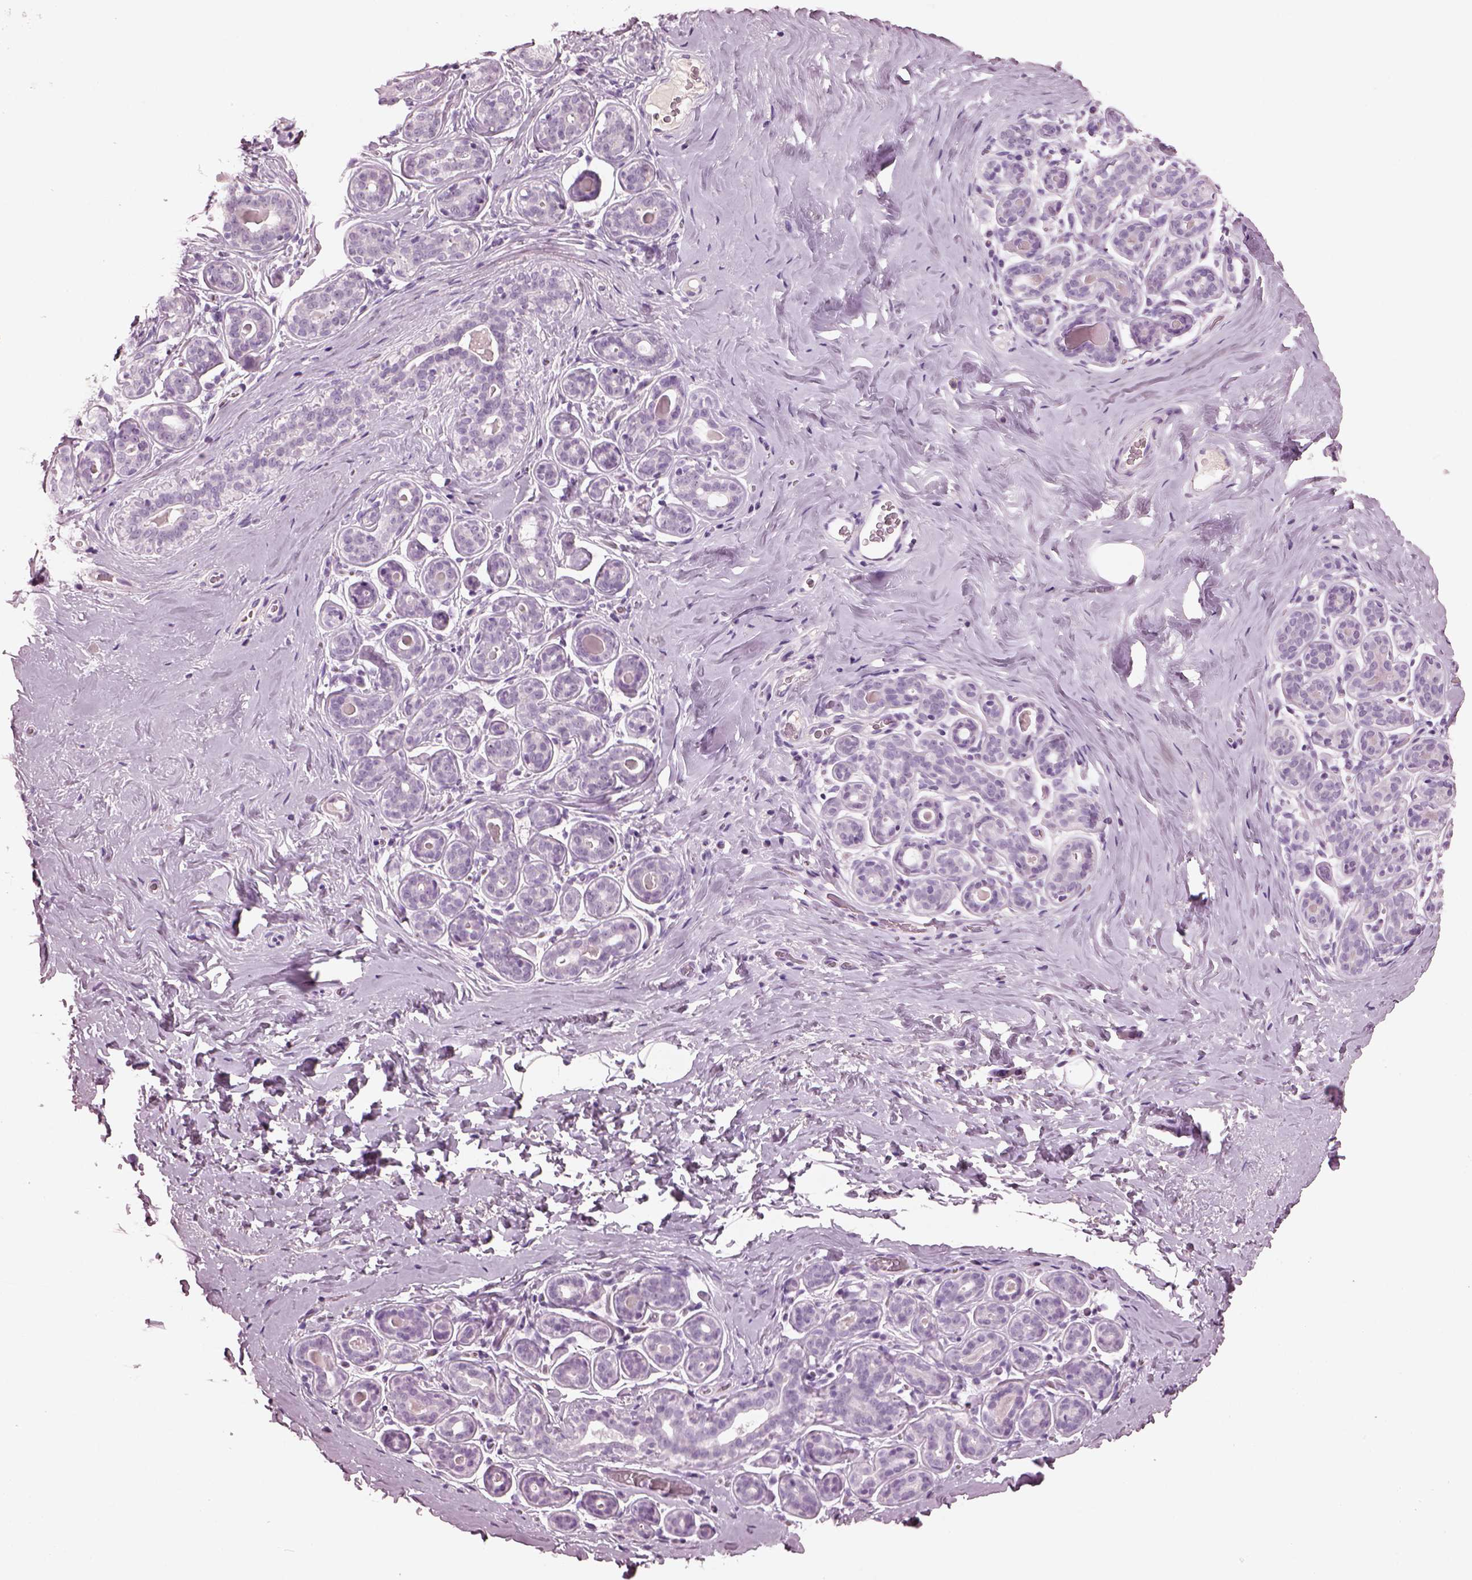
{"staining": {"intensity": "negative", "quantity": "none", "location": "none"}, "tissue": "breast", "cell_type": "Adipocytes", "image_type": "normal", "snomed": [{"axis": "morphology", "description": "Normal tissue, NOS"}, {"axis": "topography", "description": "Skin"}, {"axis": "topography", "description": "Breast"}], "caption": "This image is of normal breast stained with IHC to label a protein in brown with the nuclei are counter-stained blue. There is no expression in adipocytes.", "gene": "PACRG", "patient": {"sex": "female", "age": 43}}